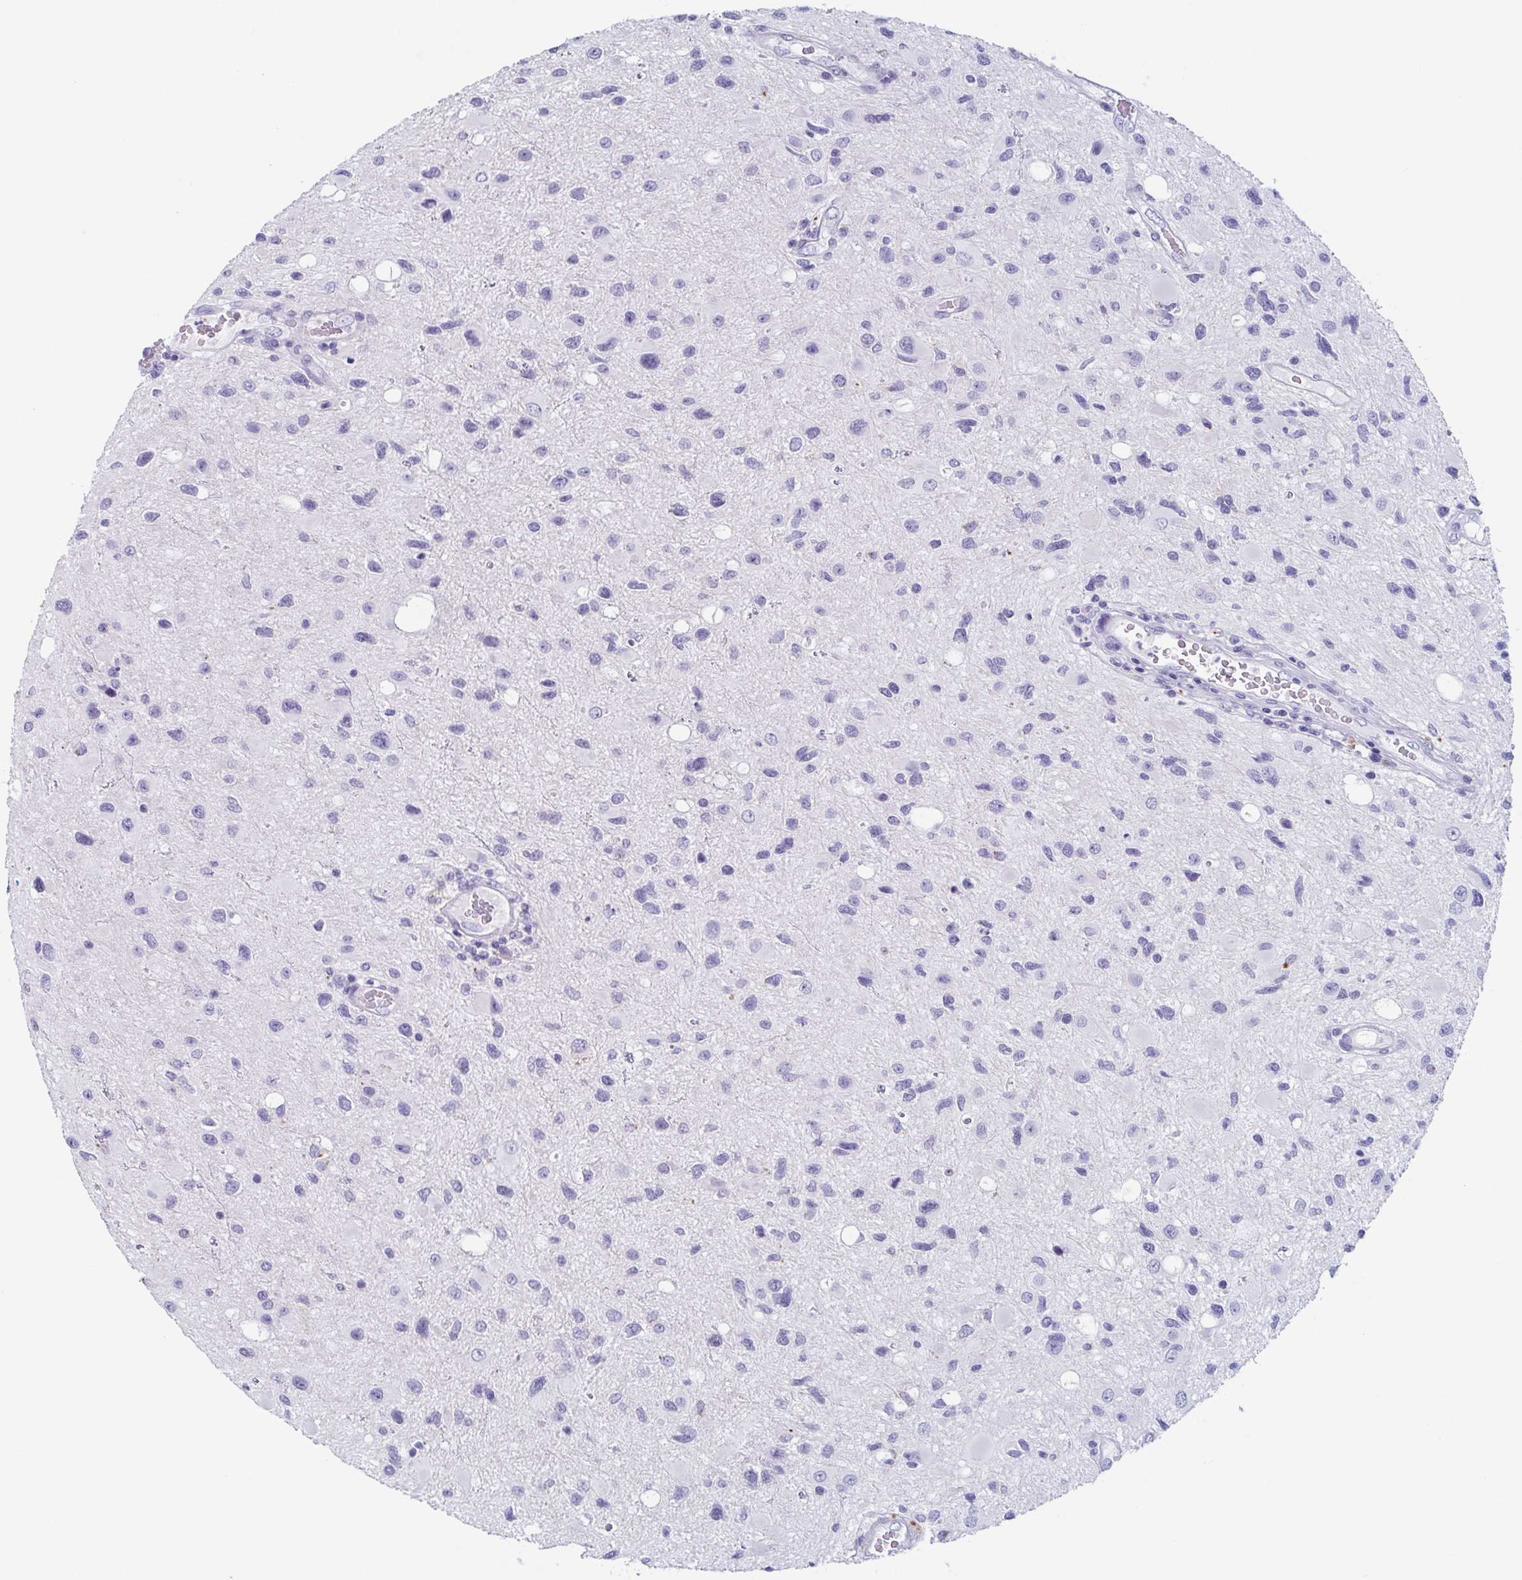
{"staining": {"intensity": "negative", "quantity": "none", "location": "none"}, "tissue": "glioma", "cell_type": "Tumor cells", "image_type": "cancer", "snomed": [{"axis": "morphology", "description": "Glioma, malignant, Low grade"}, {"axis": "topography", "description": "Brain"}], "caption": "Immunohistochemistry of low-grade glioma (malignant) reveals no staining in tumor cells. Brightfield microscopy of immunohistochemistry (IHC) stained with DAB (3,3'-diaminobenzidine) (brown) and hematoxylin (blue), captured at high magnification.", "gene": "LYRM2", "patient": {"sex": "female", "age": 32}}